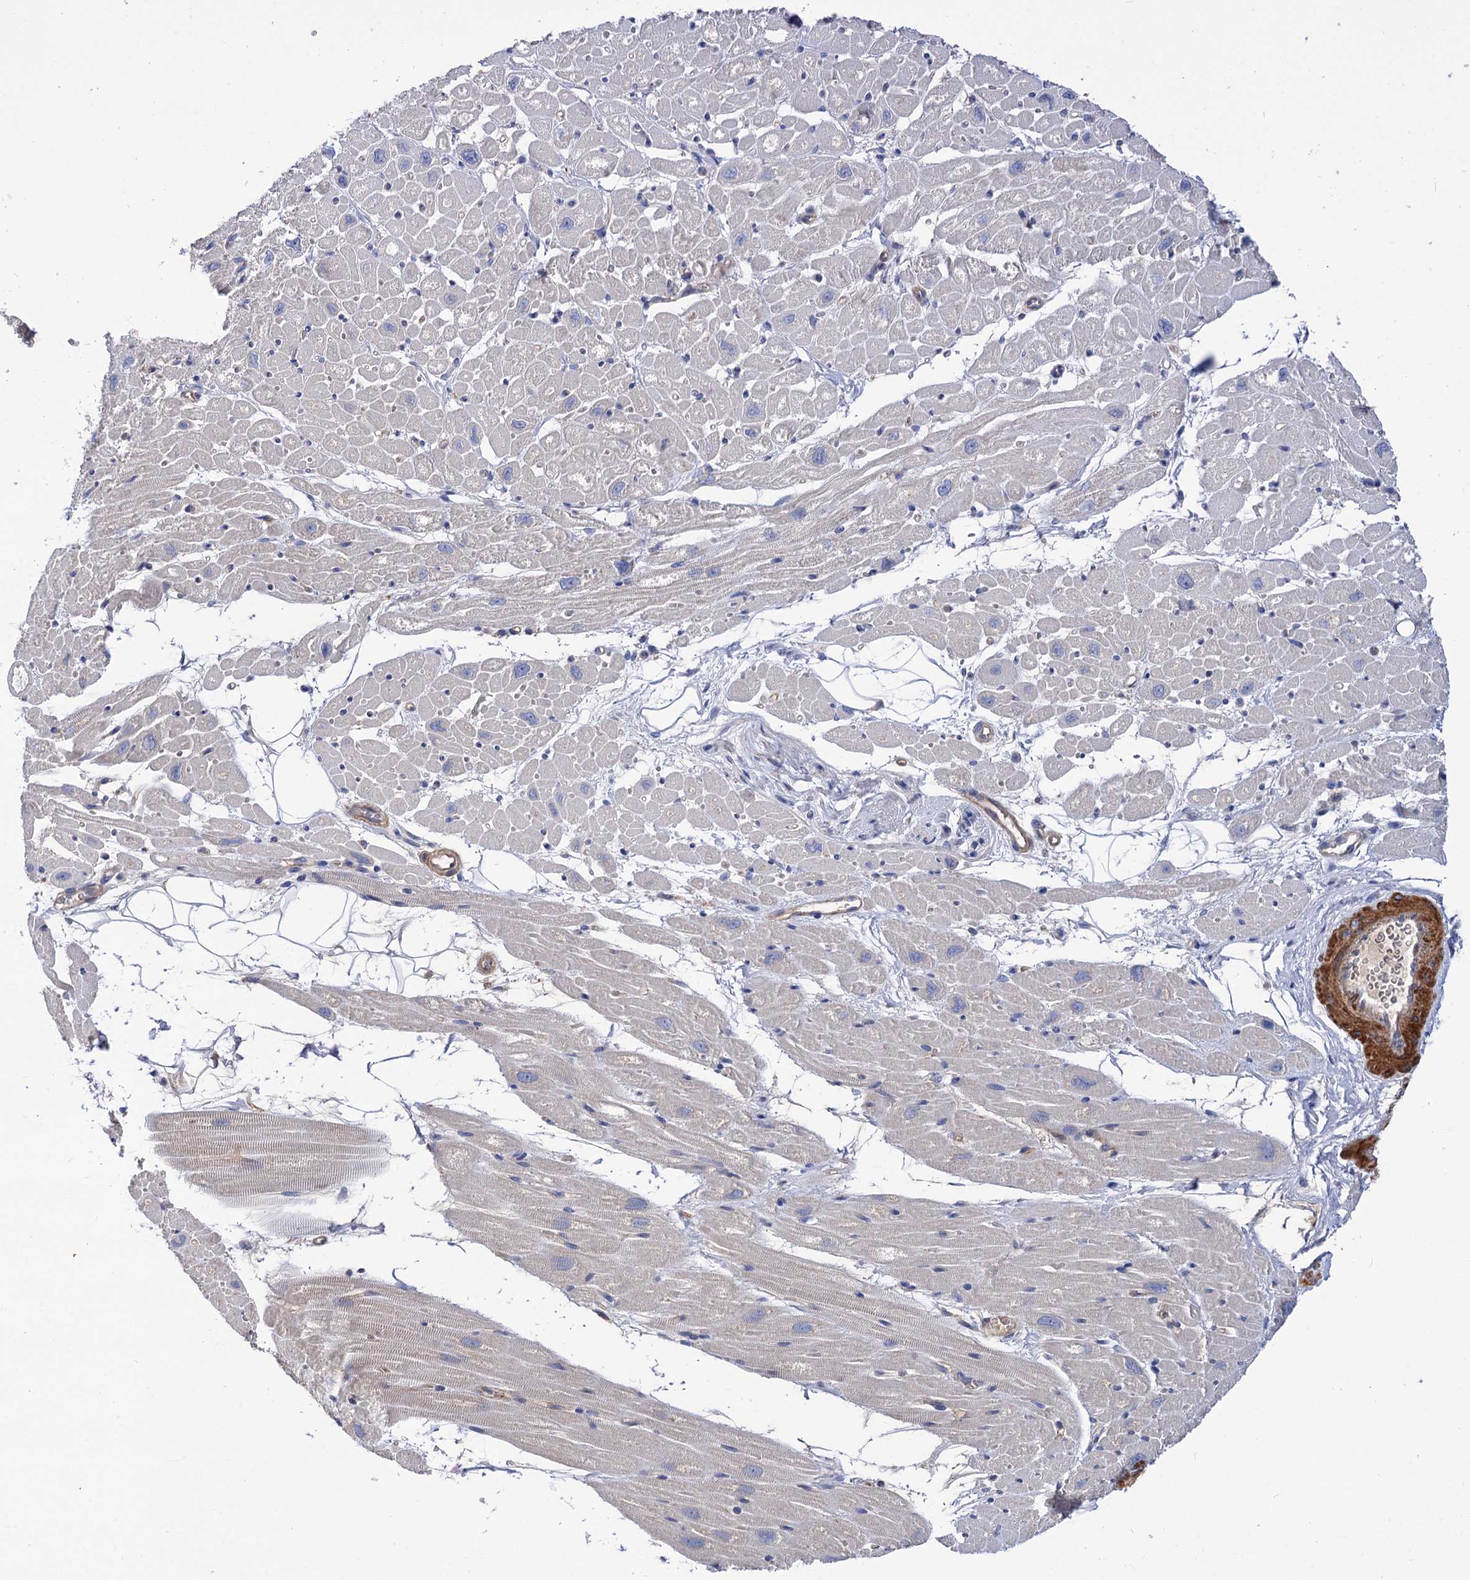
{"staining": {"intensity": "negative", "quantity": "none", "location": "none"}, "tissue": "heart muscle", "cell_type": "Cardiomyocytes", "image_type": "normal", "snomed": [{"axis": "morphology", "description": "Normal tissue, NOS"}, {"axis": "topography", "description": "Heart"}], "caption": "This is an immunohistochemistry histopathology image of benign human heart muscle. There is no expression in cardiomyocytes.", "gene": "NUDCD2", "patient": {"sex": "male", "age": 50}}